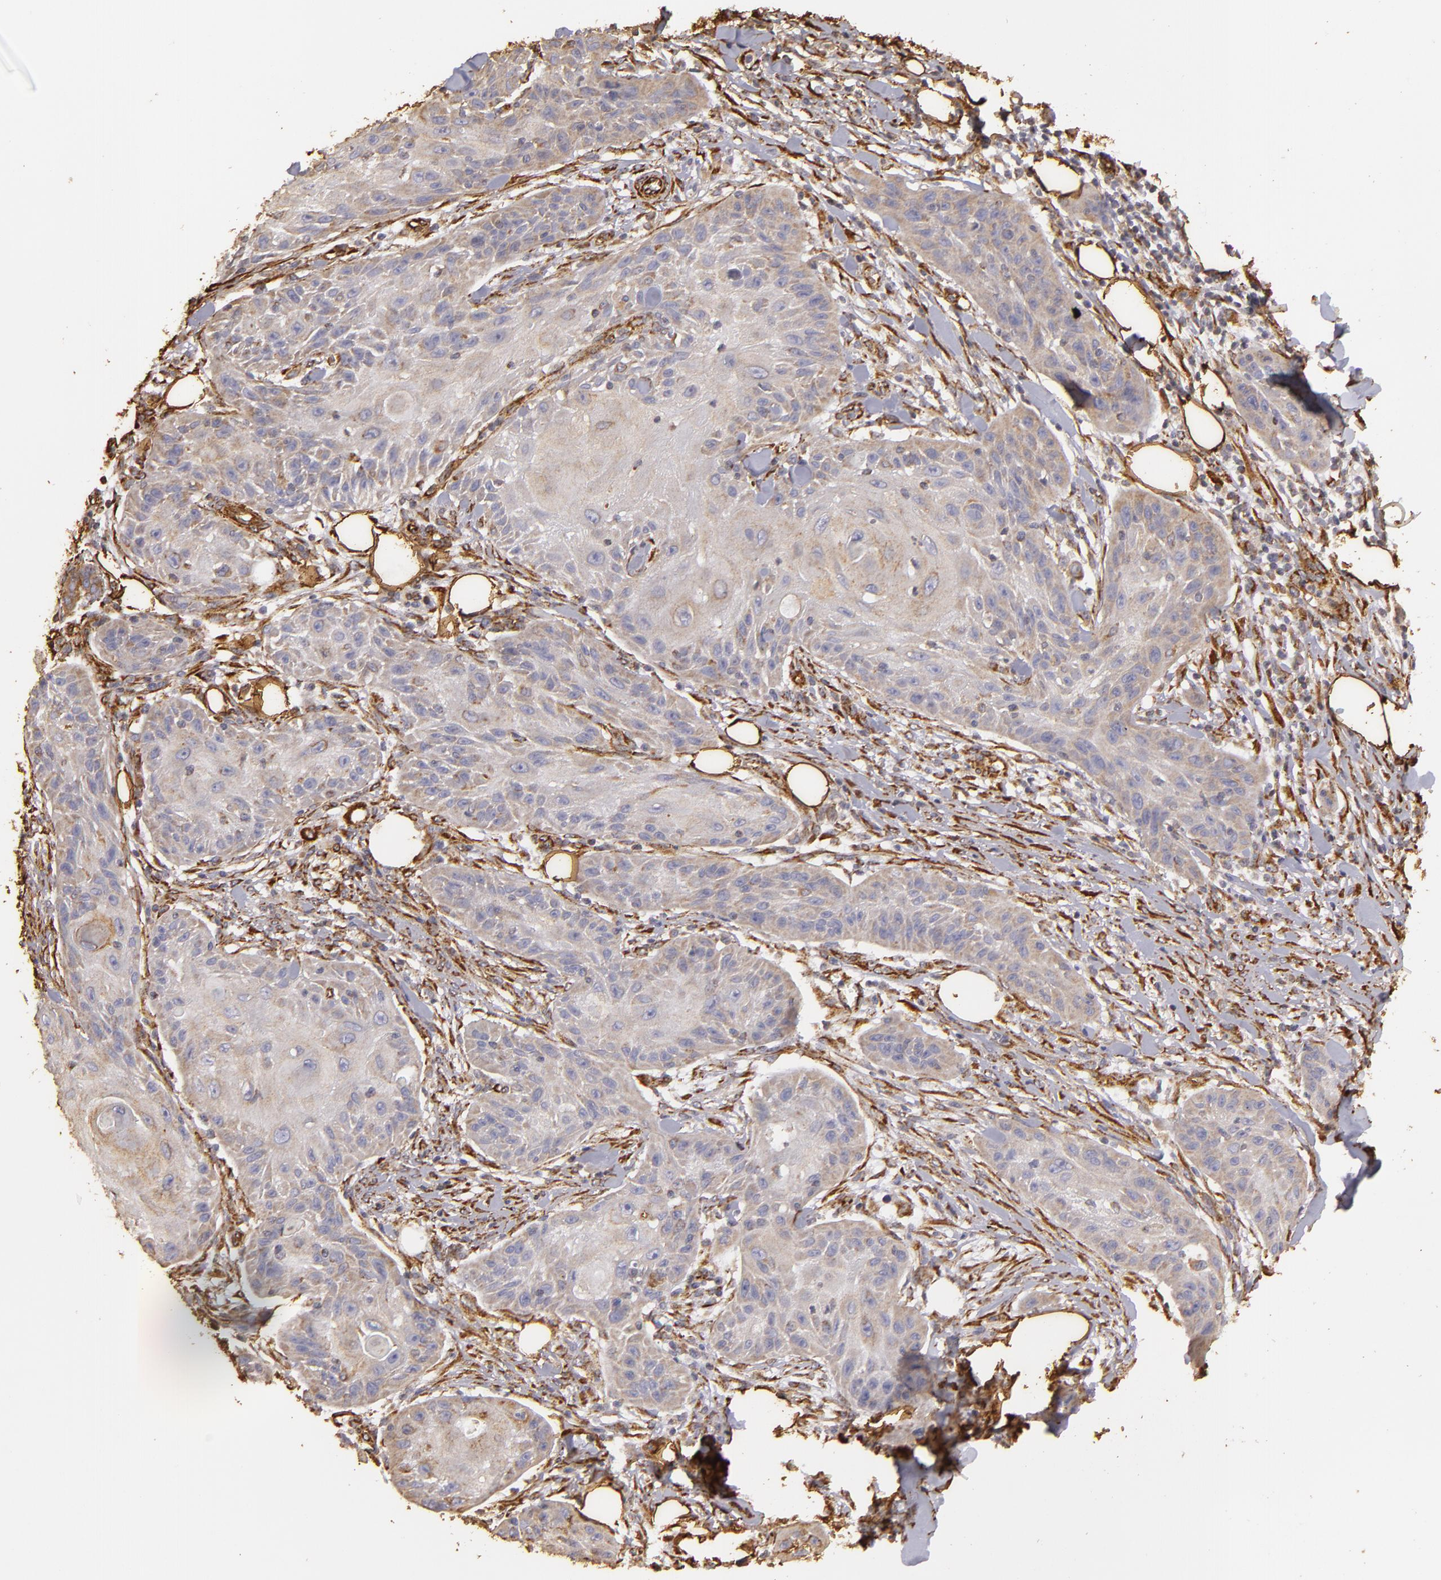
{"staining": {"intensity": "weak", "quantity": ">75%", "location": "cytoplasmic/membranous"}, "tissue": "skin cancer", "cell_type": "Tumor cells", "image_type": "cancer", "snomed": [{"axis": "morphology", "description": "Squamous cell carcinoma, NOS"}, {"axis": "topography", "description": "Skin"}], "caption": "Tumor cells reveal low levels of weak cytoplasmic/membranous positivity in about >75% of cells in human squamous cell carcinoma (skin).", "gene": "CYB5R3", "patient": {"sex": "female", "age": 88}}